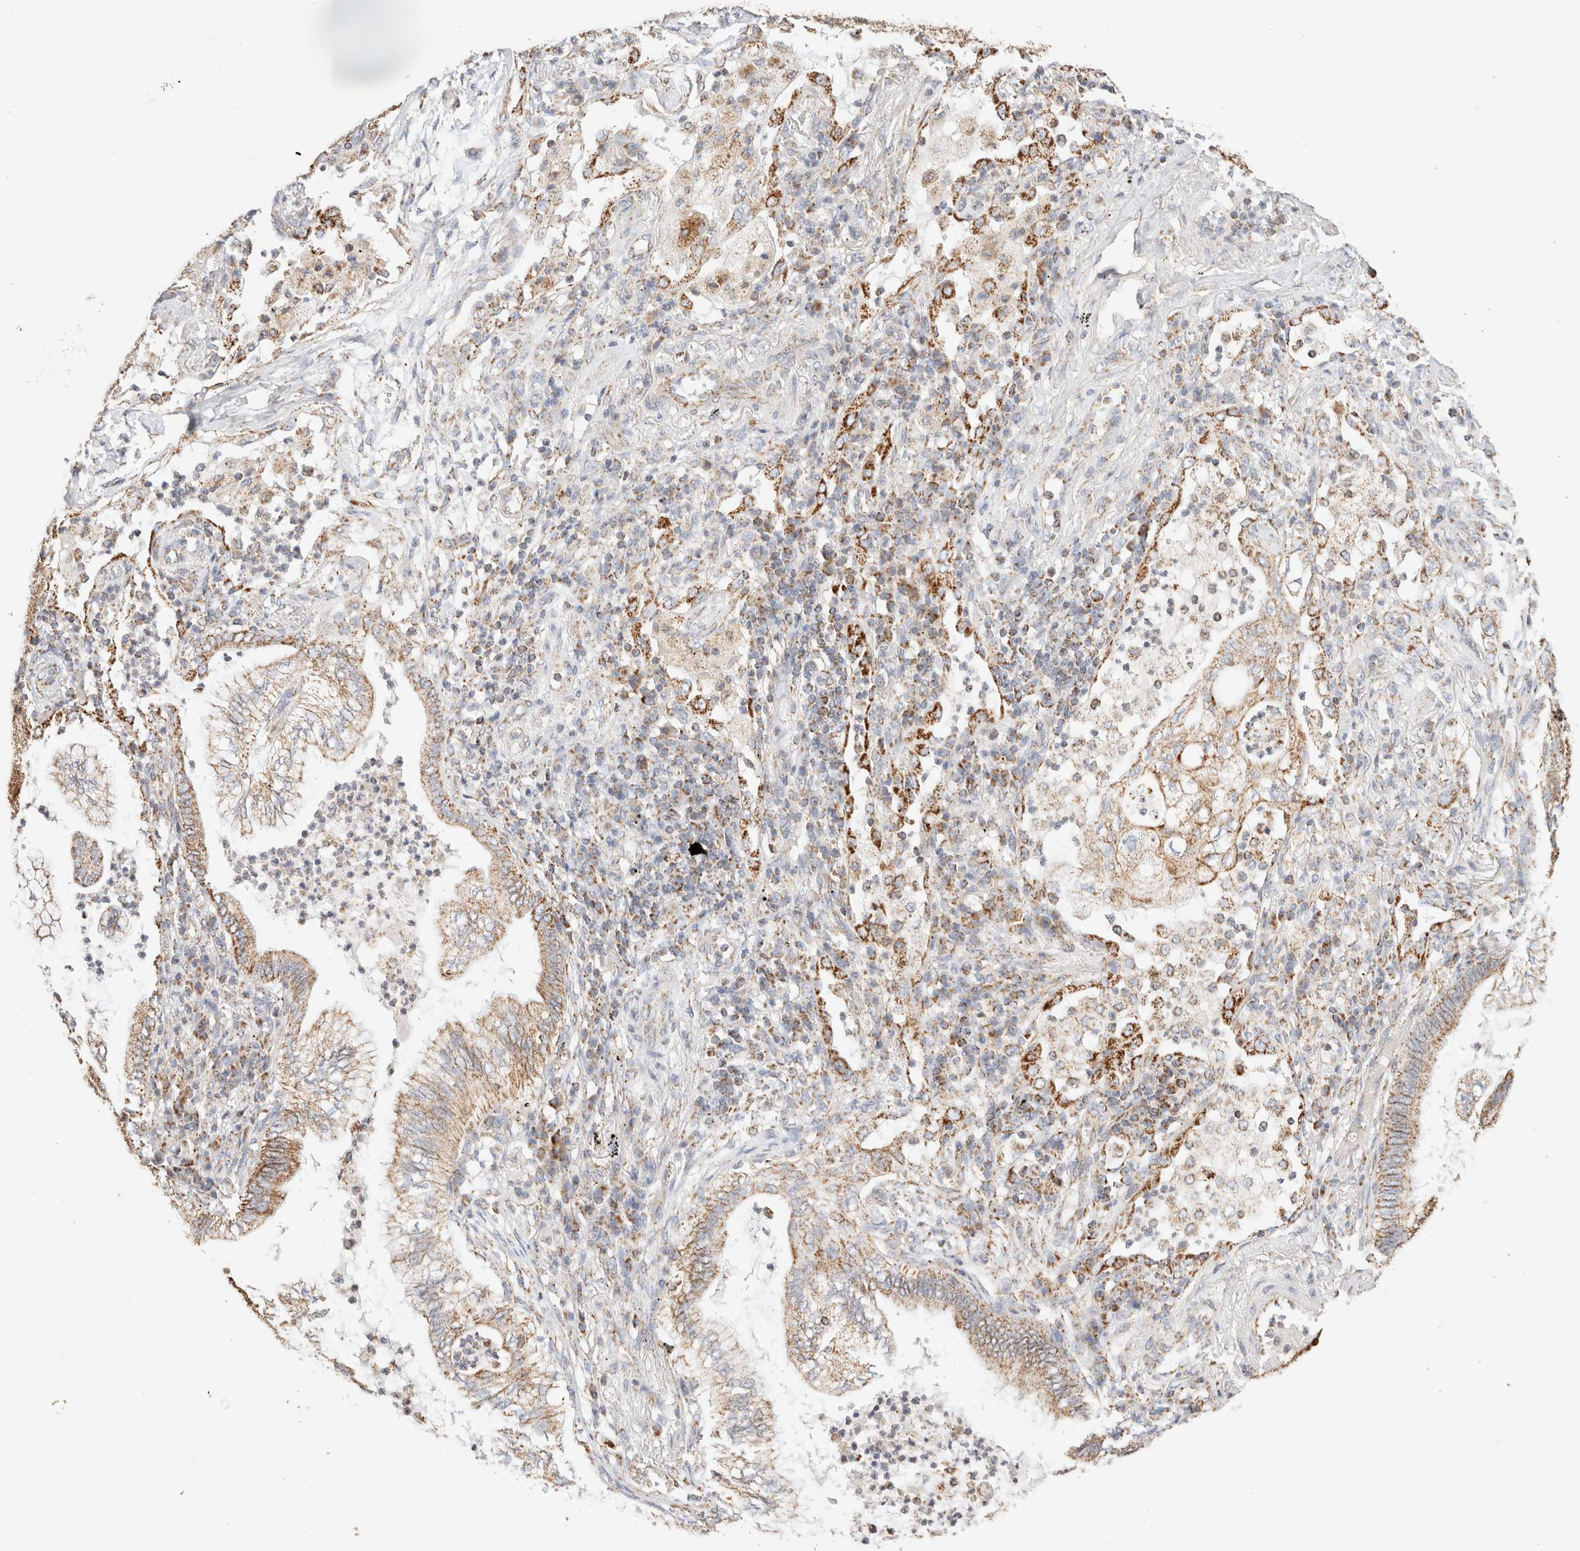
{"staining": {"intensity": "moderate", "quantity": ">75%", "location": "cytoplasmic/membranous"}, "tissue": "lung cancer", "cell_type": "Tumor cells", "image_type": "cancer", "snomed": [{"axis": "morphology", "description": "Normal tissue, NOS"}, {"axis": "morphology", "description": "Adenocarcinoma, NOS"}, {"axis": "topography", "description": "Bronchus"}, {"axis": "topography", "description": "Lung"}], "caption": "This histopathology image displays lung adenocarcinoma stained with IHC to label a protein in brown. The cytoplasmic/membranous of tumor cells show moderate positivity for the protein. Nuclei are counter-stained blue.", "gene": "PHB2", "patient": {"sex": "female", "age": 70}}